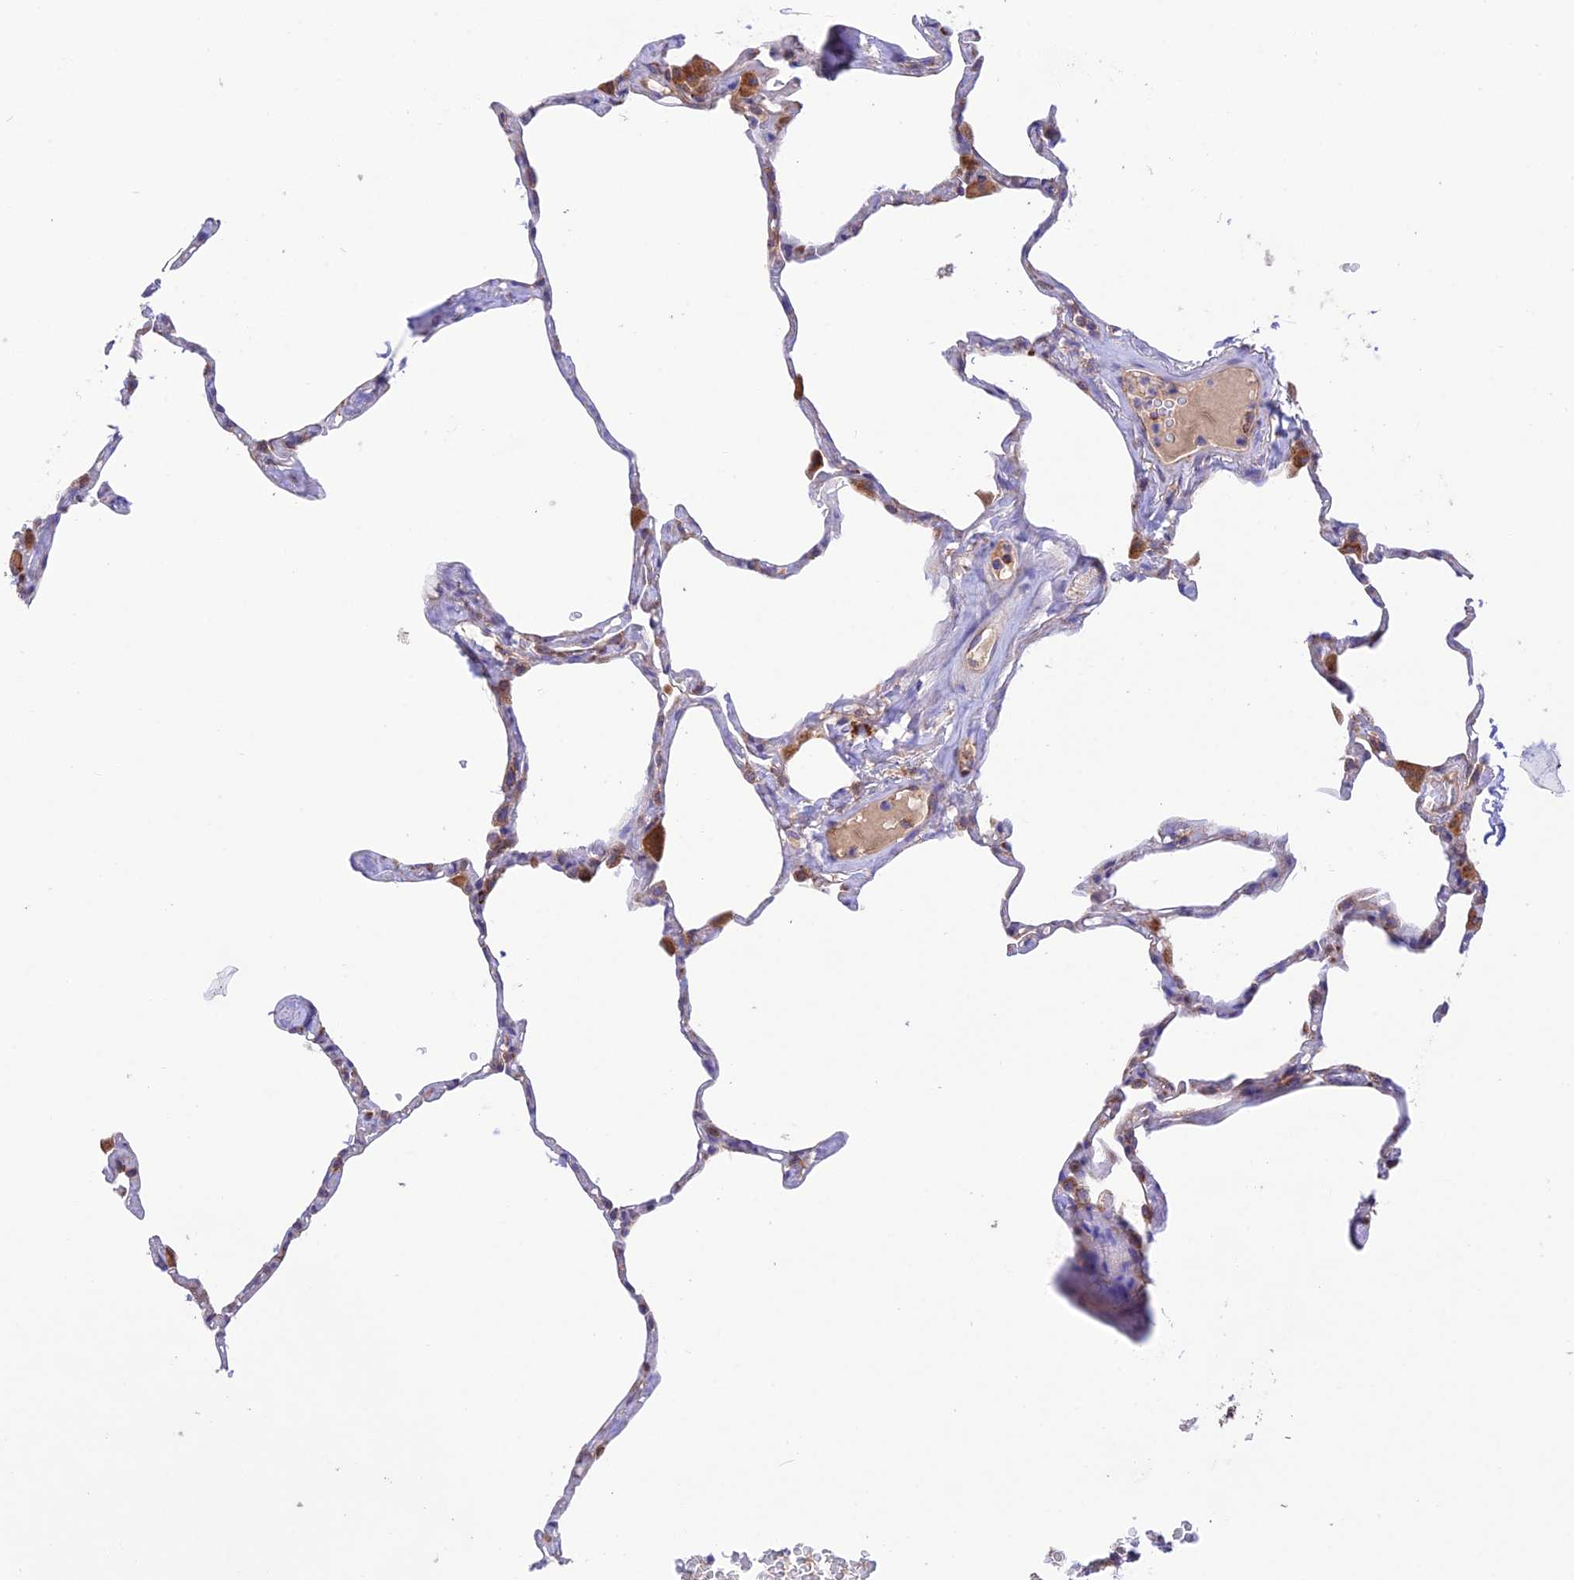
{"staining": {"intensity": "negative", "quantity": "none", "location": "none"}, "tissue": "lung", "cell_type": "Alveolar cells", "image_type": "normal", "snomed": [{"axis": "morphology", "description": "Normal tissue, NOS"}, {"axis": "topography", "description": "Lung"}], "caption": "Immunohistochemistry of unremarkable human lung displays no expression in alveolar cells.", "gene": "UAP1L1", "patient": {"sex": "male", "age": 65}}